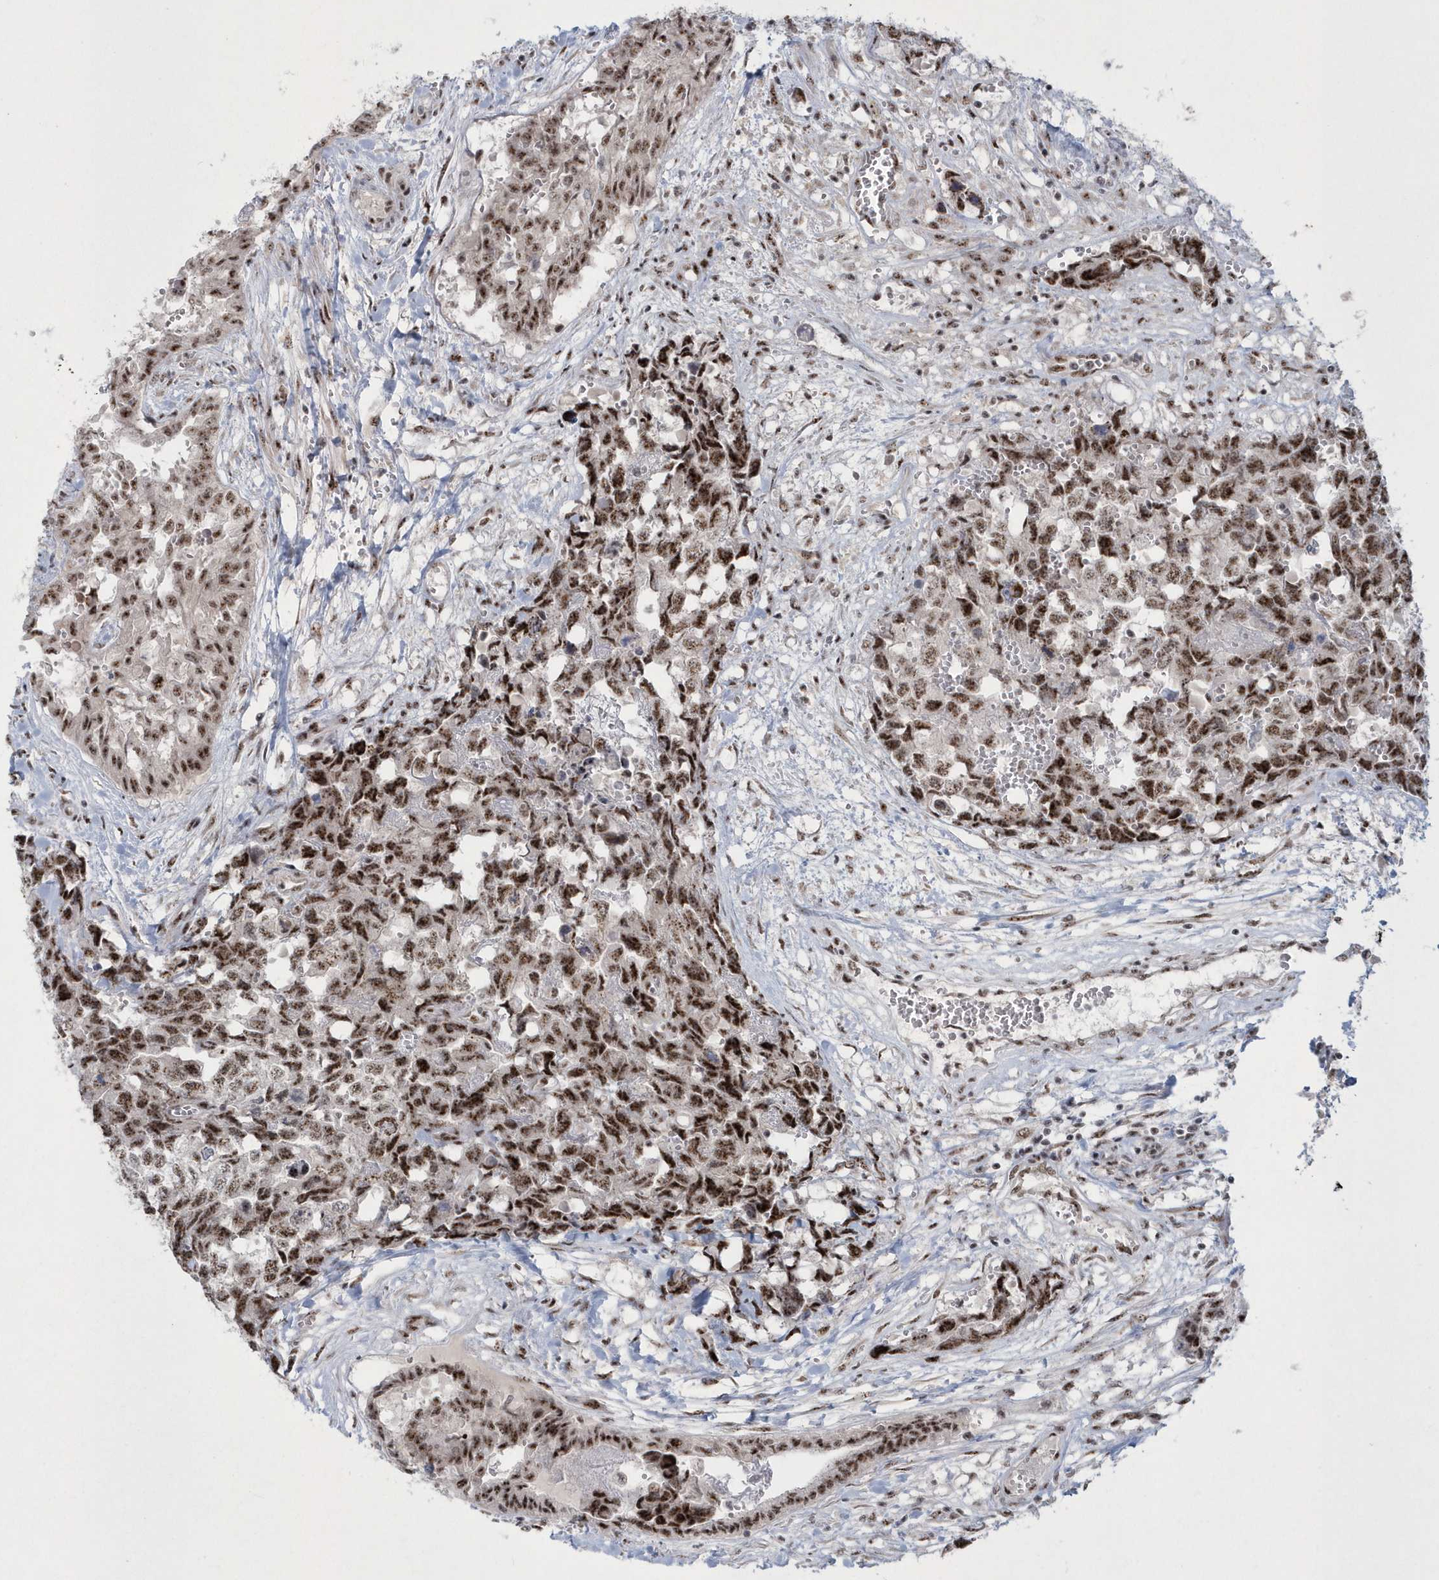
{"staining": {"intensity": "moderate", "quantity": ">75%", "location": "nuclear"}, "tissue": "testis cancer", "cell_type": "Tumor cells", "image_type": "cancer", "snomed": [{"axis": "morphology", "description": "Carcinoma, Embryonal, NOS"}, {"axis": "topography", "description": "Testis"}], "caption": "IHC staining of embryonal carcinoma (testis), which exhibits medium levels of moderate nuclear expression in about >75% of tumor cells indicating moderate nuclear protein positivity. The staining was performed using DAB (brown) for protein detection and nuclei were counterstained in hematoxylin (blue).", "gene": "KDM6B", "patient": {"sex": "male", "age": 31}}